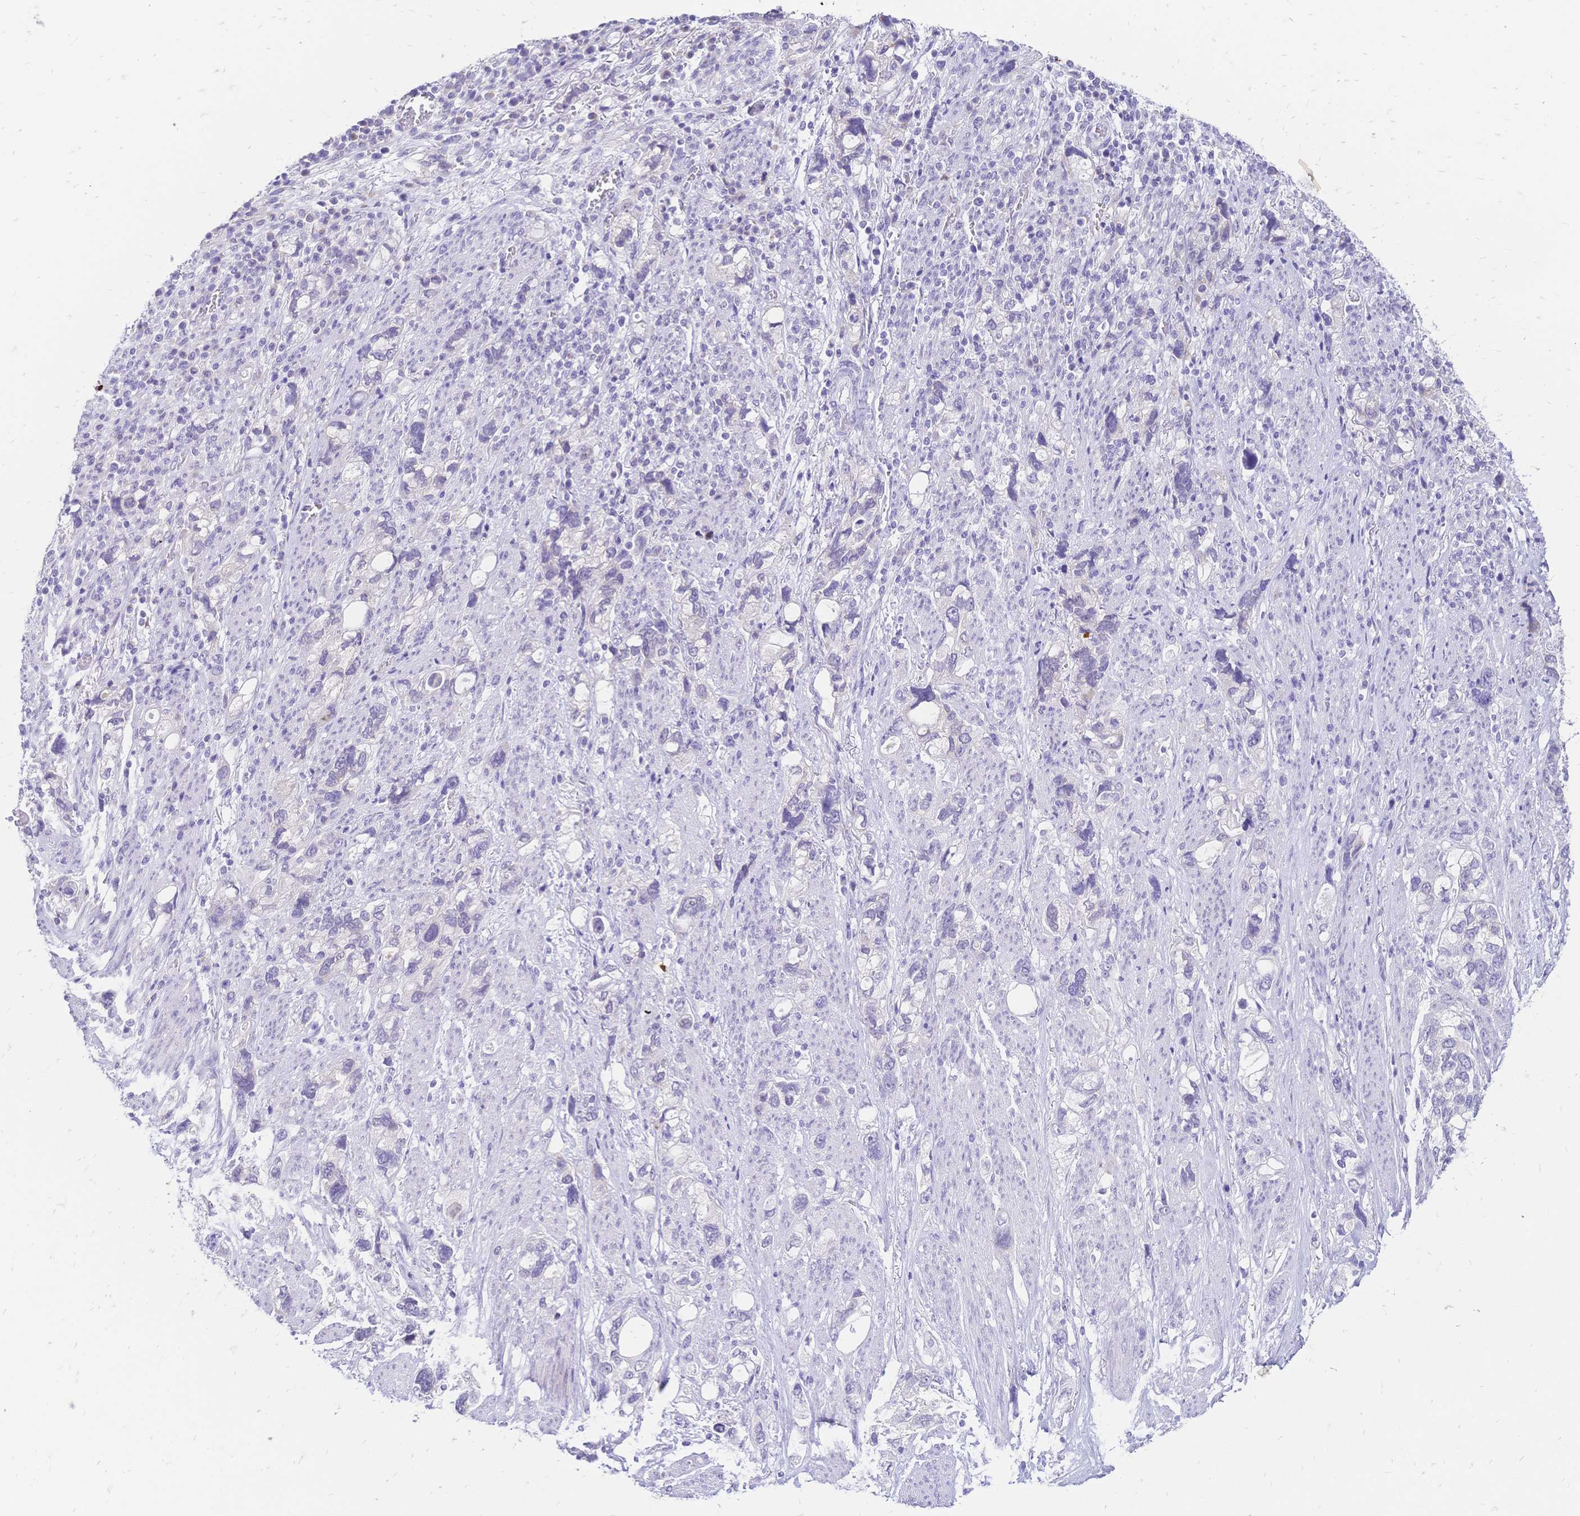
{"staining": {"intensity": "negative", "quantity": "none", "location": "none"}, "tissue": "stomach cancer", "cell_type": "Tumor cells", "image_type": "cancer", "snomed": [{"axis": "morphology", "description": "Adenocarcinoma, NOS"}, {"axis": "topography", "description": "Stomach, upper"}], "caption": "Tumor cells are negative for protein expression in human adenocarcinoma (stomach).", "gene": "GRB7", "patient": {"sex": "female", "age": 81}}